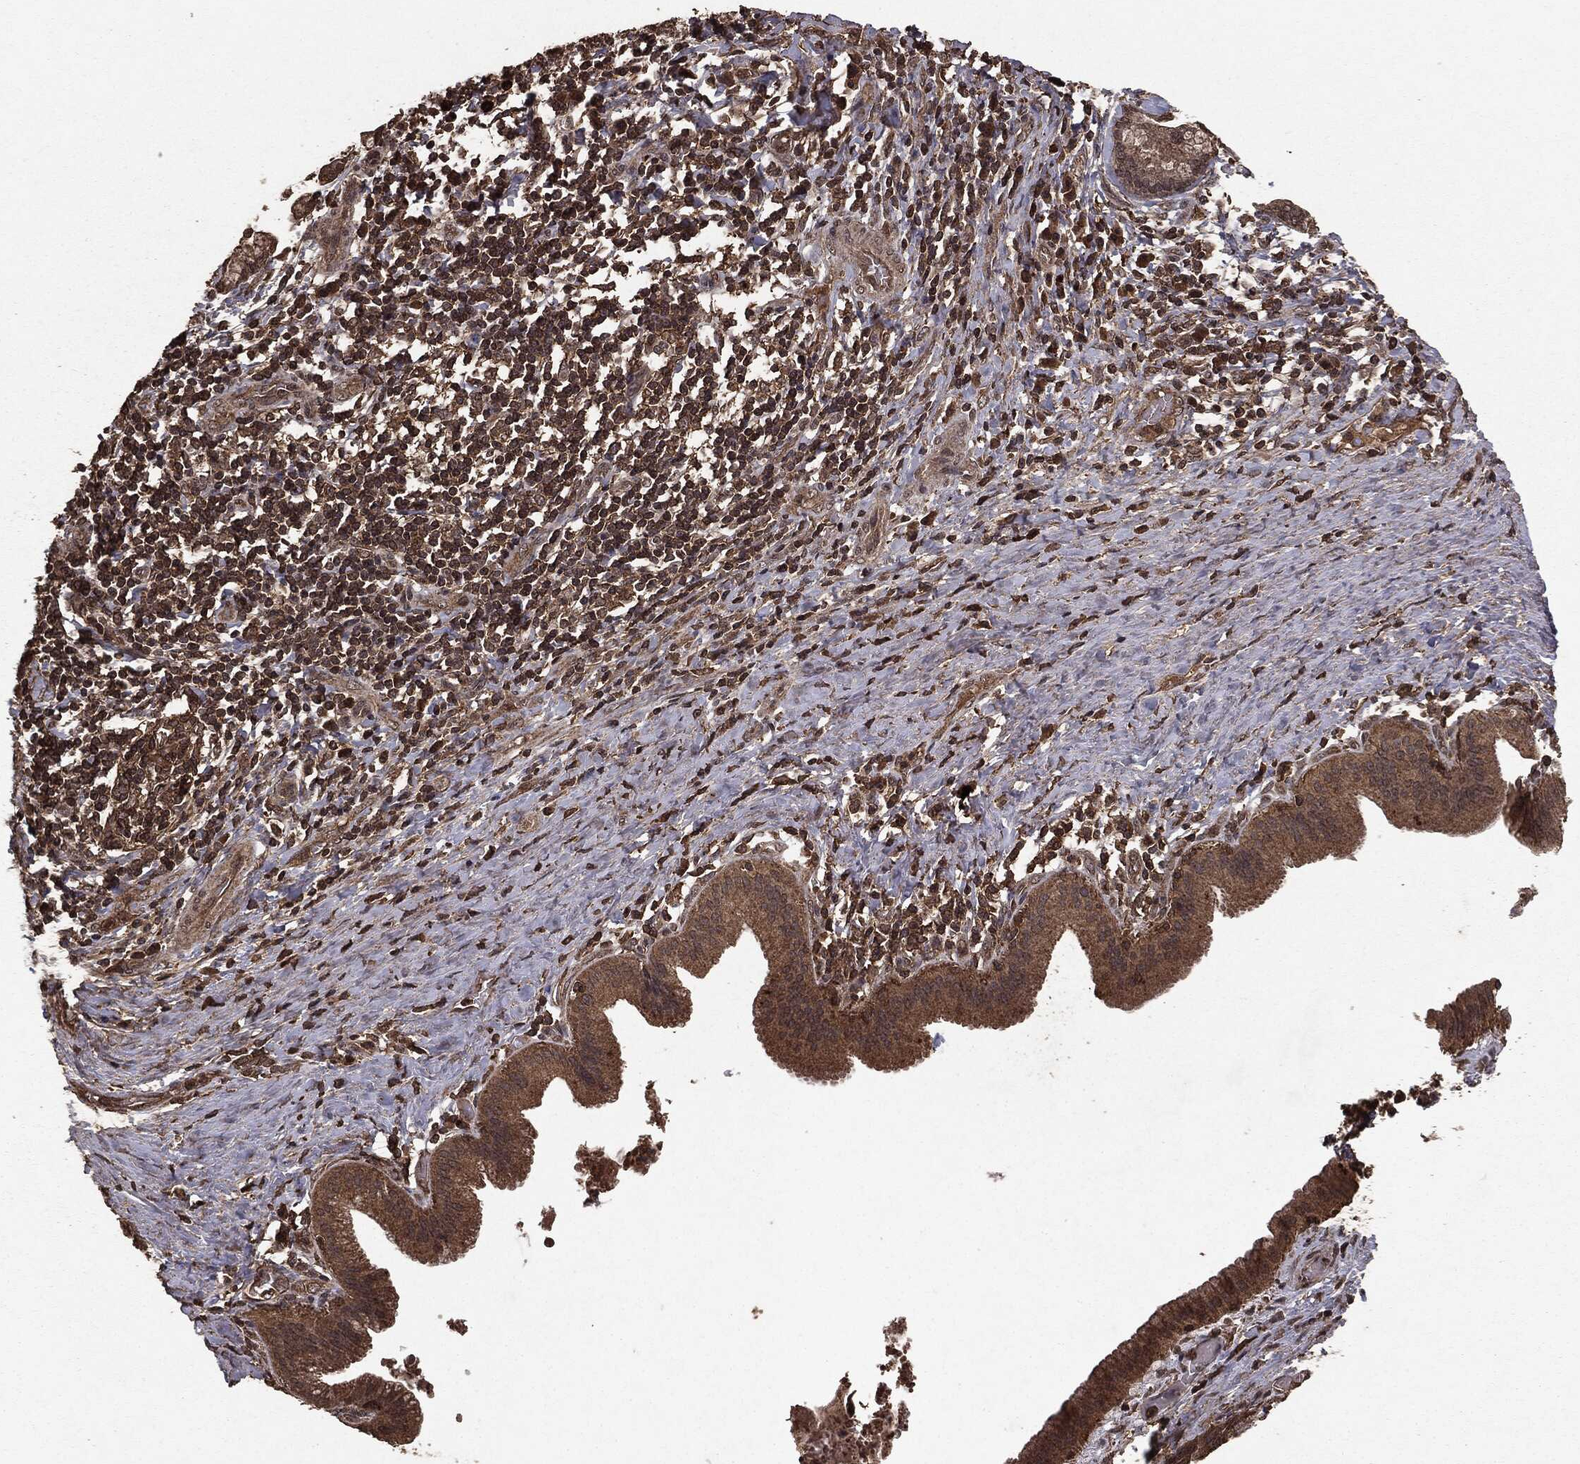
{"staining": {"intensity": "moderate", "quantity": ">75%", "location": "cytoplasmic/membranous"}, "tissue": "liver cancer", "cell_type": "Tumor cells", "image_type": "cancer", "snomed": [{"axis": "morphology", "description": "Cholangiocarcinoma"}, {"axis": "topography", "description": "Liver"}], "caption": "Moderate cytoplasmic/membranous protein expression is appreciated in about >75% of tumor cells in liver cholangiocarcinoma.", "gene": "NME1", "patient": {"sex": "female", "age": 73}}